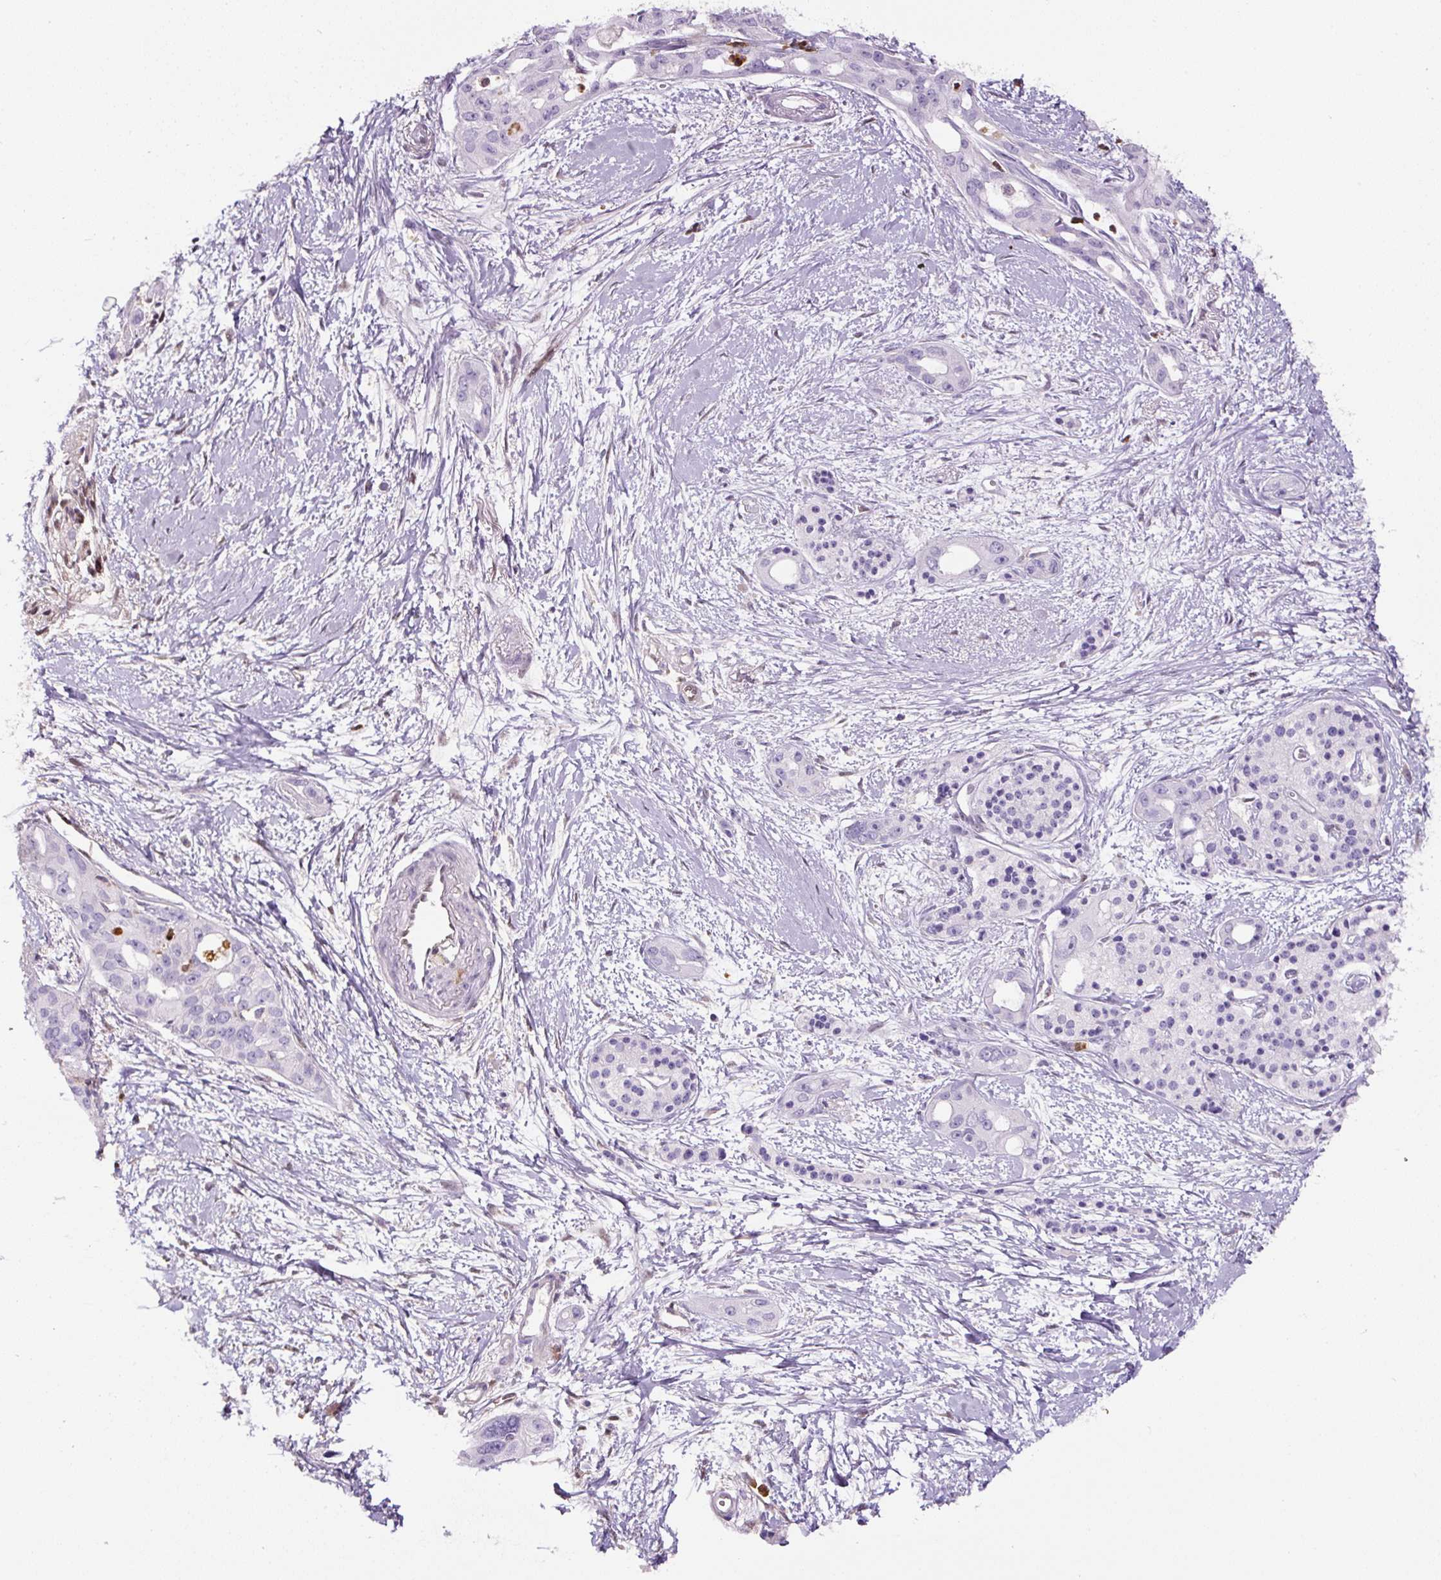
{"staining": {"intensity": "negative", "quantity": "none", "location": "none"}, "tissue": "pancreatic cancer", "cell_type": "Tumor cells", "image_type": "cancer", "snomed": [{"axis": "morphology", "description": "Adenocarcinoma, NOS"}, {"axis": "topography", "description": "Pancreas"}], "caption": "Protein analysis of pancreatic adenocarcinoma exhibits no significant expression in tumor cells.", "gene": "ANXA1", "patient": {"sex": "female", "age": 50}}